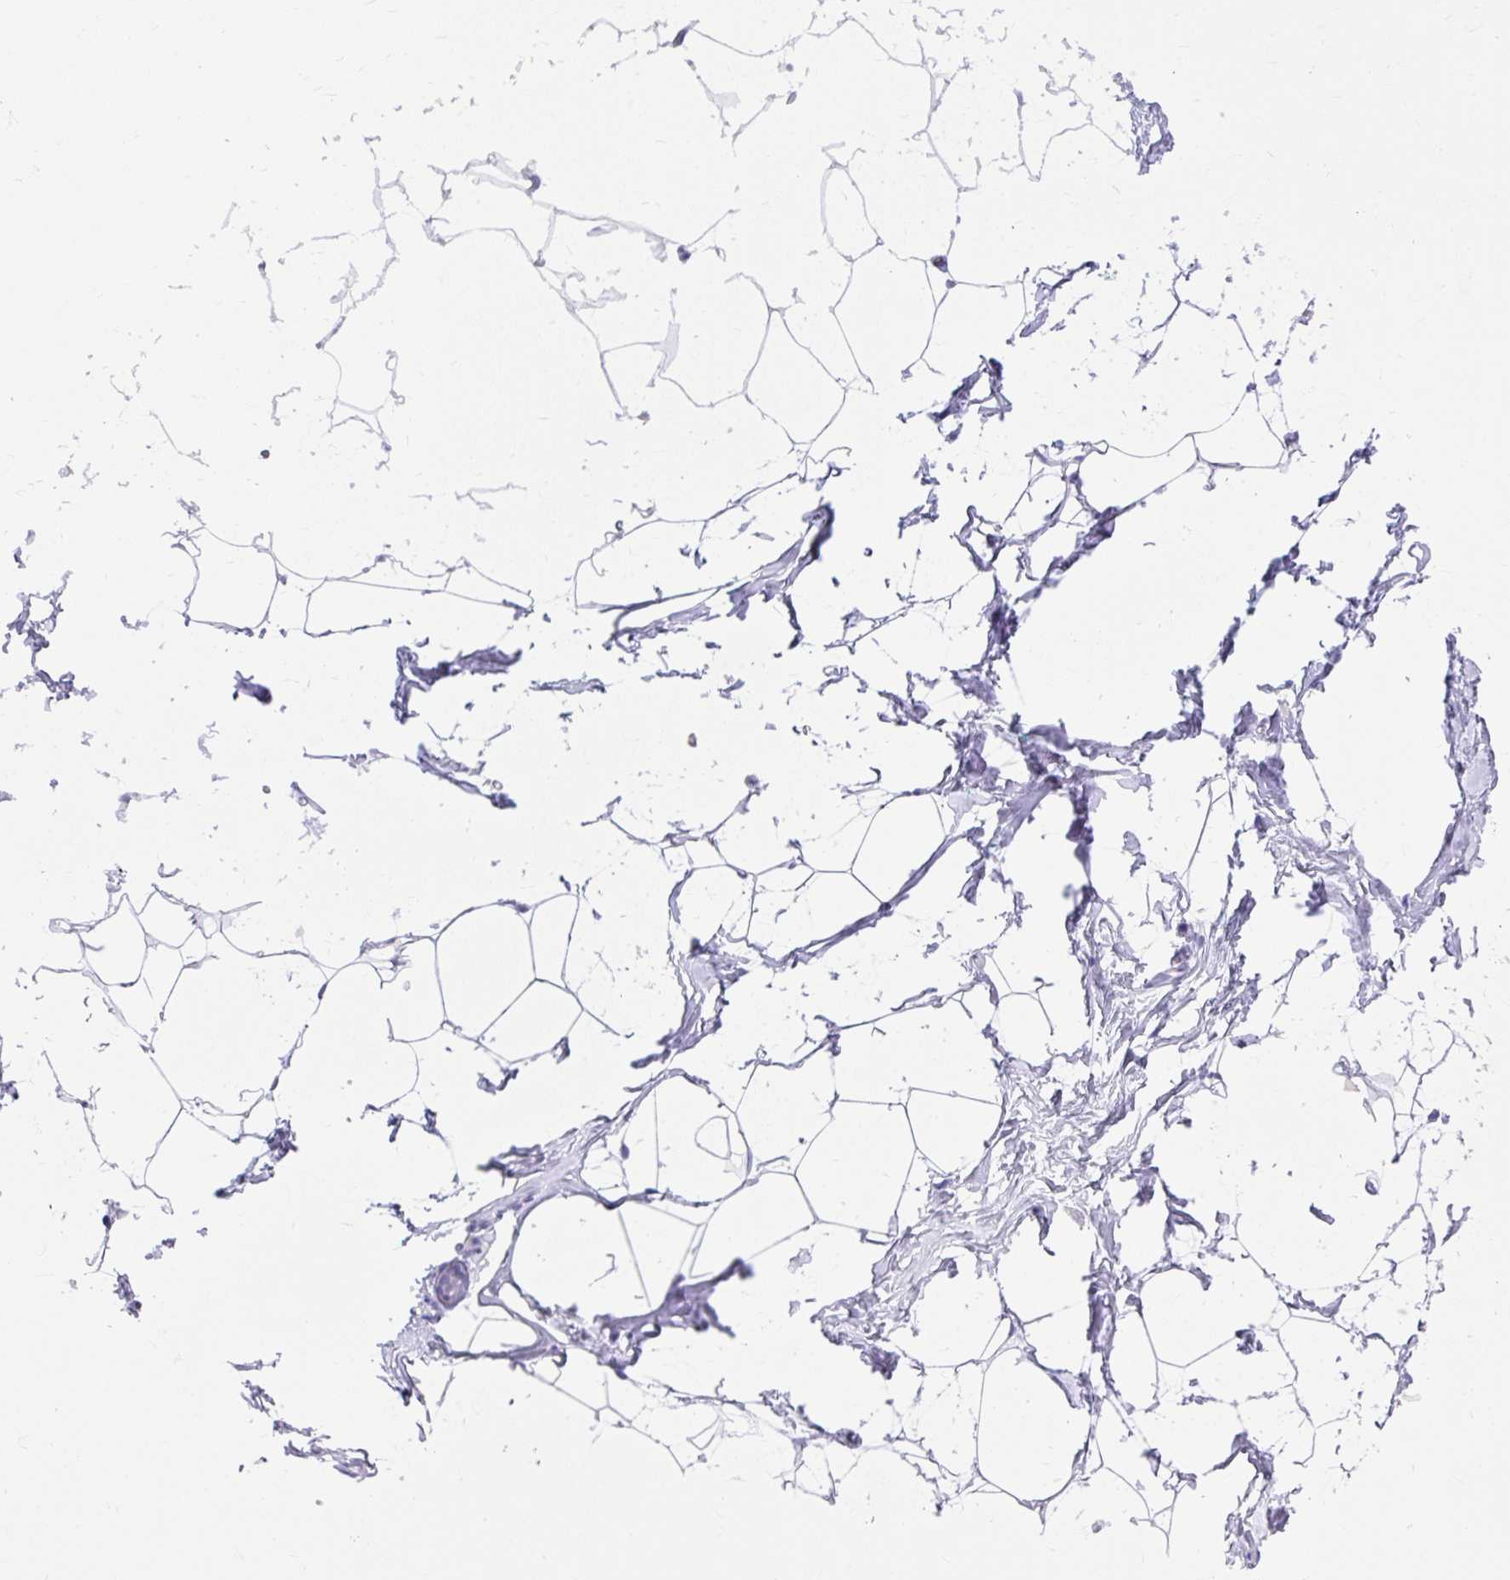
{"staining": {"intensity": "negative", "quantity": "none", "location": "none"}, "tissue": "breast", "cell_type": "Adipocytes", "image_type": "normal", "snomed": [{"axis": "morphology", "description": "Normal tissue, NOS"}, {"axis": "topography", "description": "Breast"}], "caption": "Breast was stained to show a protein in brown. There is no significant expression in adipocytes. (Brightfield microscopy of DAB immunohistochemistry (IHC) at high magnification).", "gene": "UGT3A2", "patient": {"sex": "female", "age": 32}}